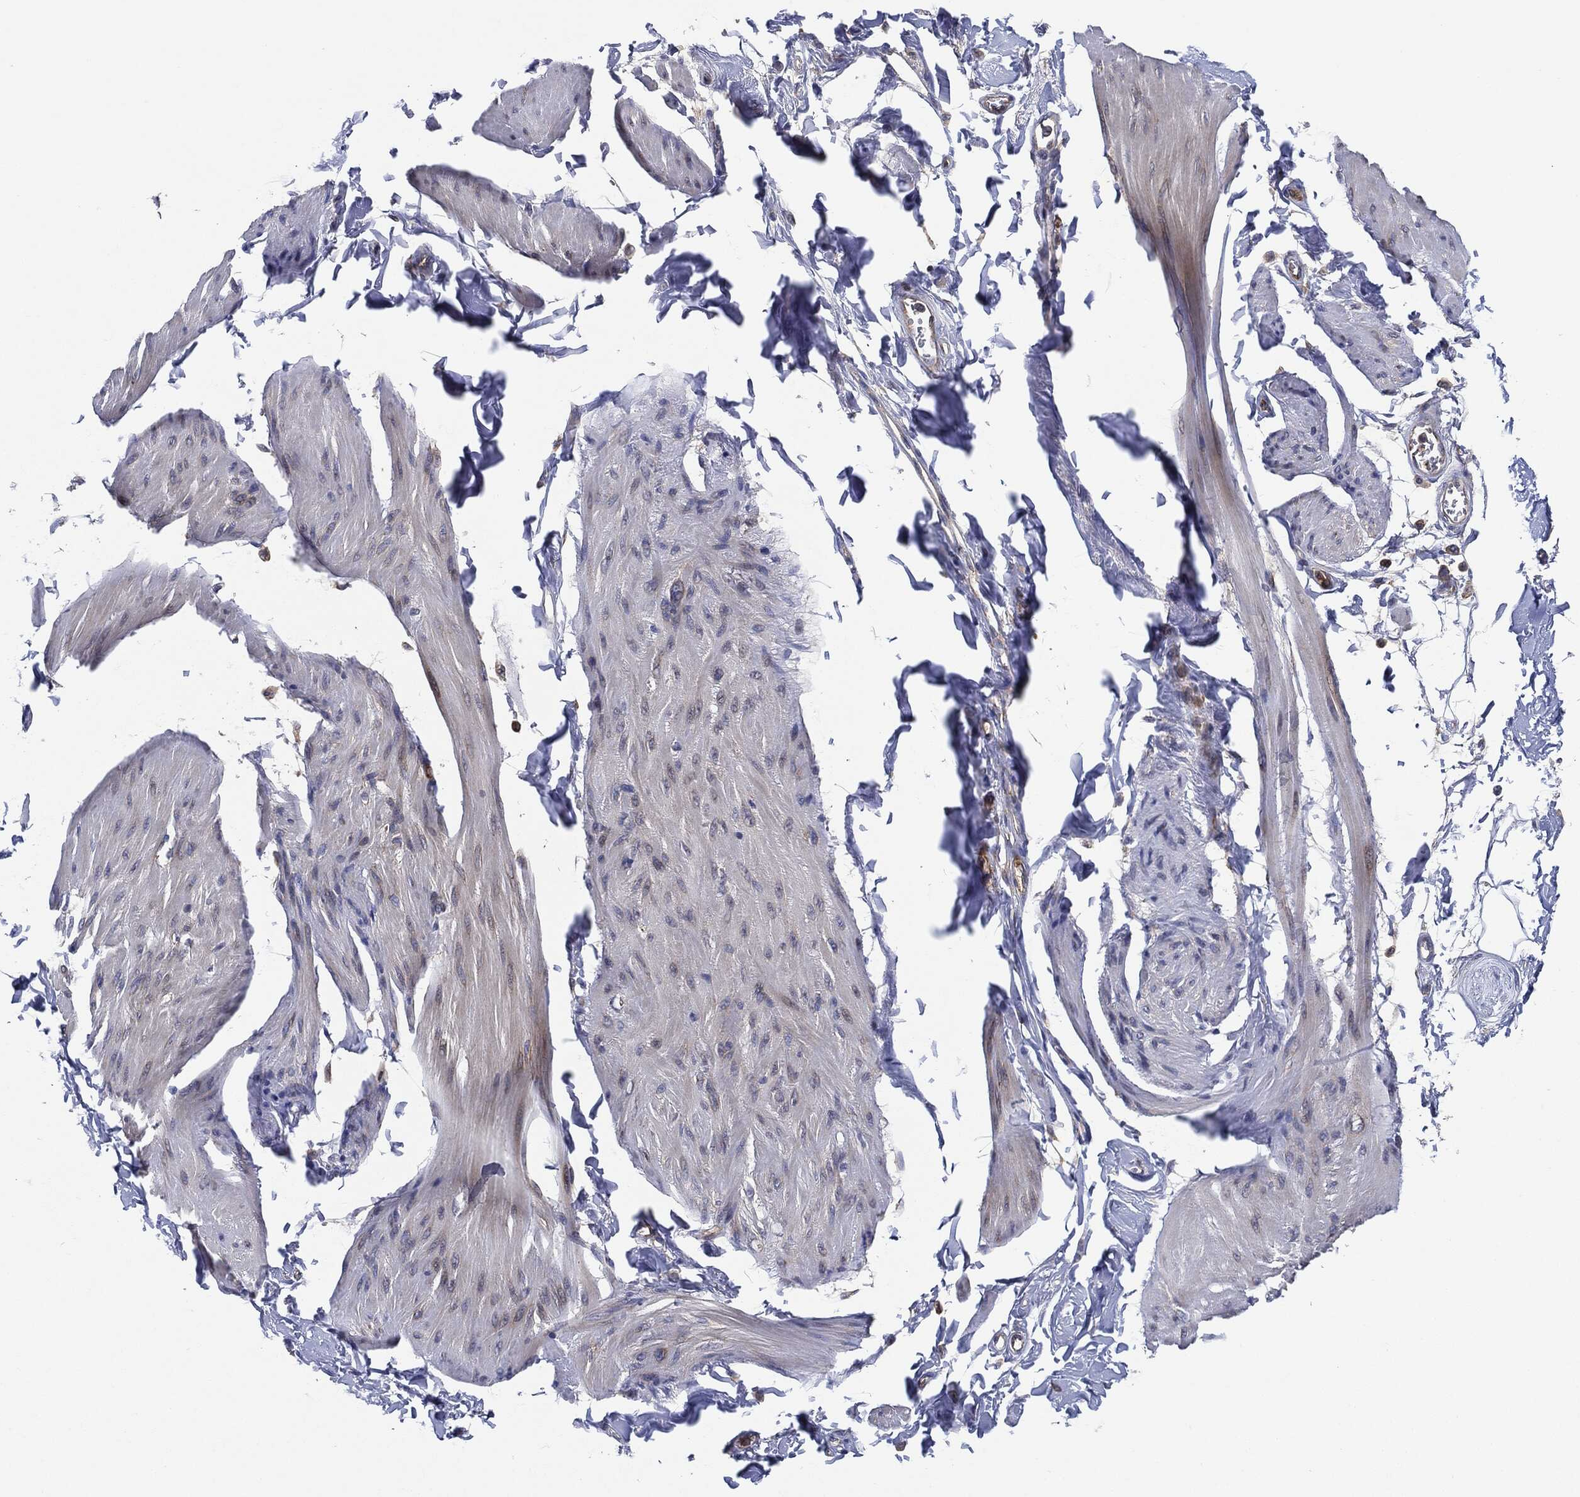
{"staining": {"intensity": "negative", "quantity": "none", "location": "none"}, "tissue": "smooth muscle", "cell_type": "Smooth muscle cells", "image_type": "normal", "snomed": [{"axis": "morphology", "description": "Normal tissue, NOS"}, {"axis": "topography", "description": "Adipose tissue"}, {"axis": "topography", "description": "Smooth muscle"}, {"axis": "topography", "description": "Peripheral nerve tissue"}], "caption": "DAB immunohistochemical staining of unremarkable smooth muscle exhibits no significant expression in smooth muscle cells. (Stains: DAB immunohistochemistry with hematoxylin counter stain, Microscopy: brightfield microscopy at high magnification).", "gene": "EIF2S2", "patient": {"sex": "male", "age": 83}}